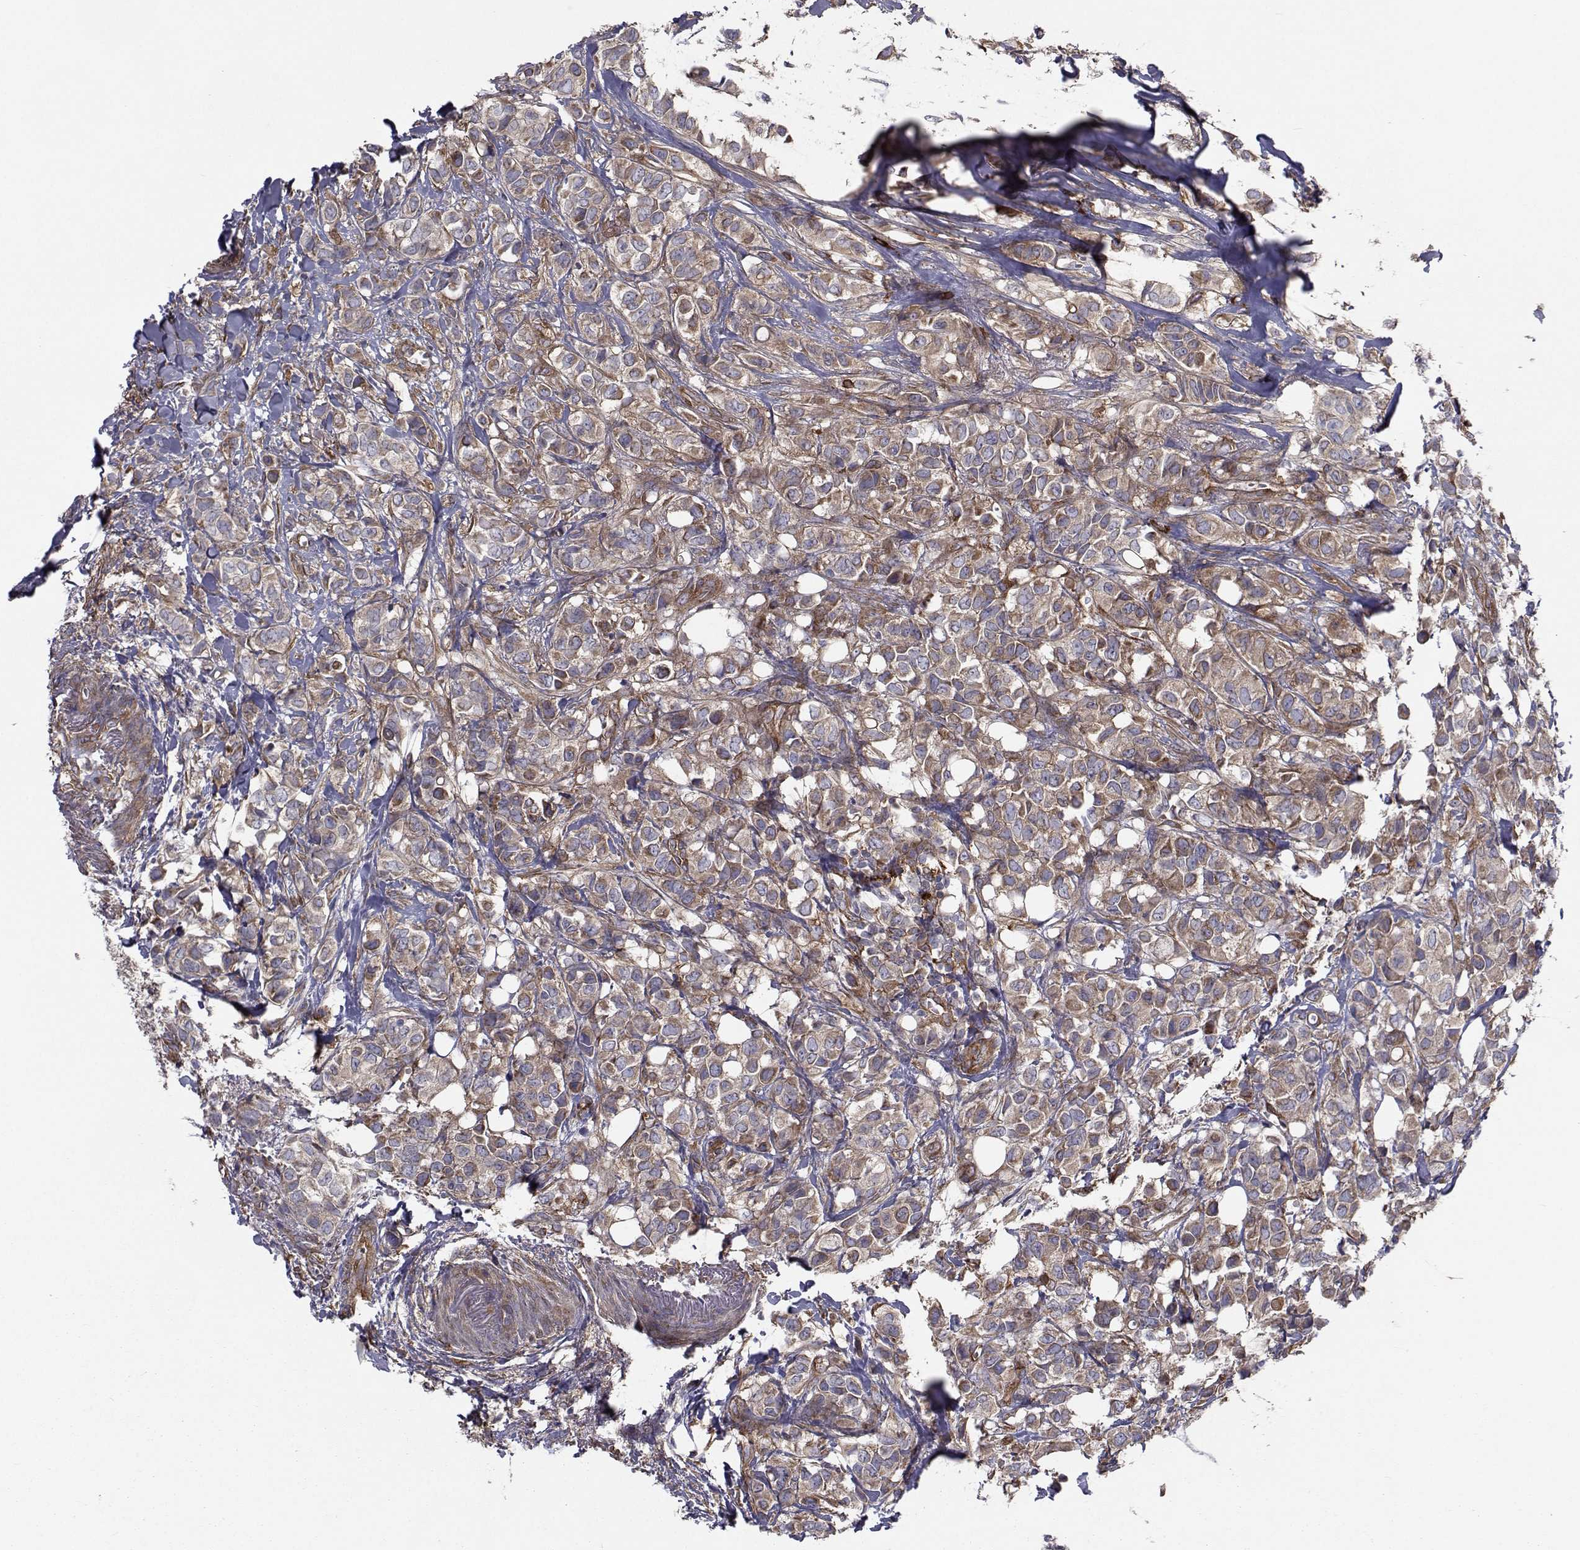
{"staining": {"intensity": "moderate", "quantity": "25%-75%", "location": "cytoplasmic/membranous"}, "tissue": "breast cancer", "cell_type": "Tumor cells", "image_type": "cancer", "snomed": [{"axis": "morphology", "description": "Duct carcinoma"}, {"axis": "topography", "description": "Breast"}], "caption": "Moderate cytoplasmic/membranous positivity for a protein is appreciated in about 25%-75% of tumor cells of breast infiltrating ductal carcinoma using IHC.", "gene": "TRIP10", "patient": {"sex": "female", "age": 85}}